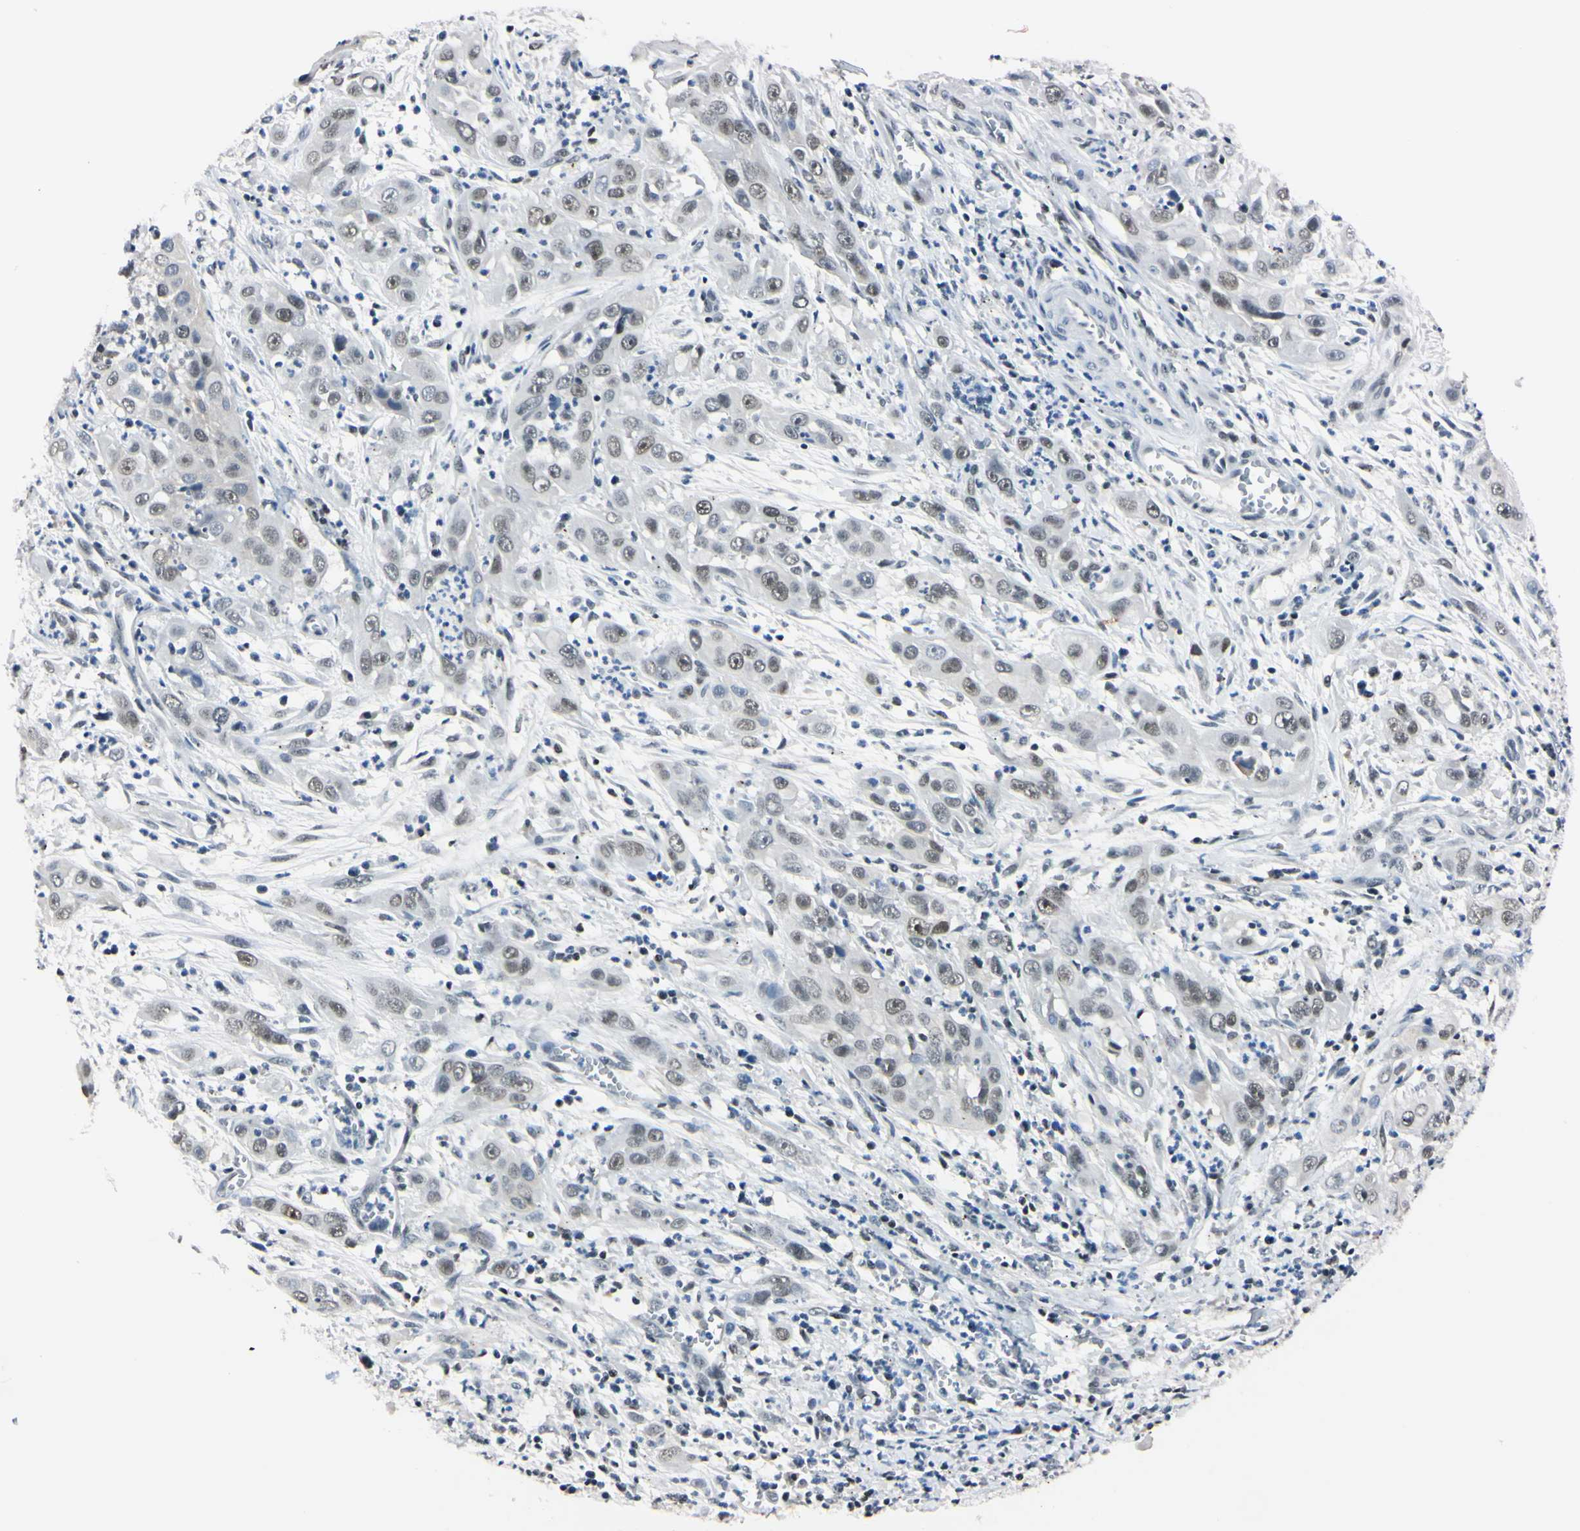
{"staining": {"intensity": "moderate", "quantity": "25%-75%", "location": "nuclear"}, "tissue": "cervical cancer", "cell_type": "Tumor cells", "image_type": "cancer", "snomed": [{"axis": "morphology", "description": "Squamous cell carcinoma, NOS"}, {"axis": "topography", "description": "Cervix"}], "caption": "A brown stain labels moderate nuclear staining of a protein in cervical cancer tumor cells.", "gene": "C1orf174", "patient": {"sex": "female", "age": 32}}